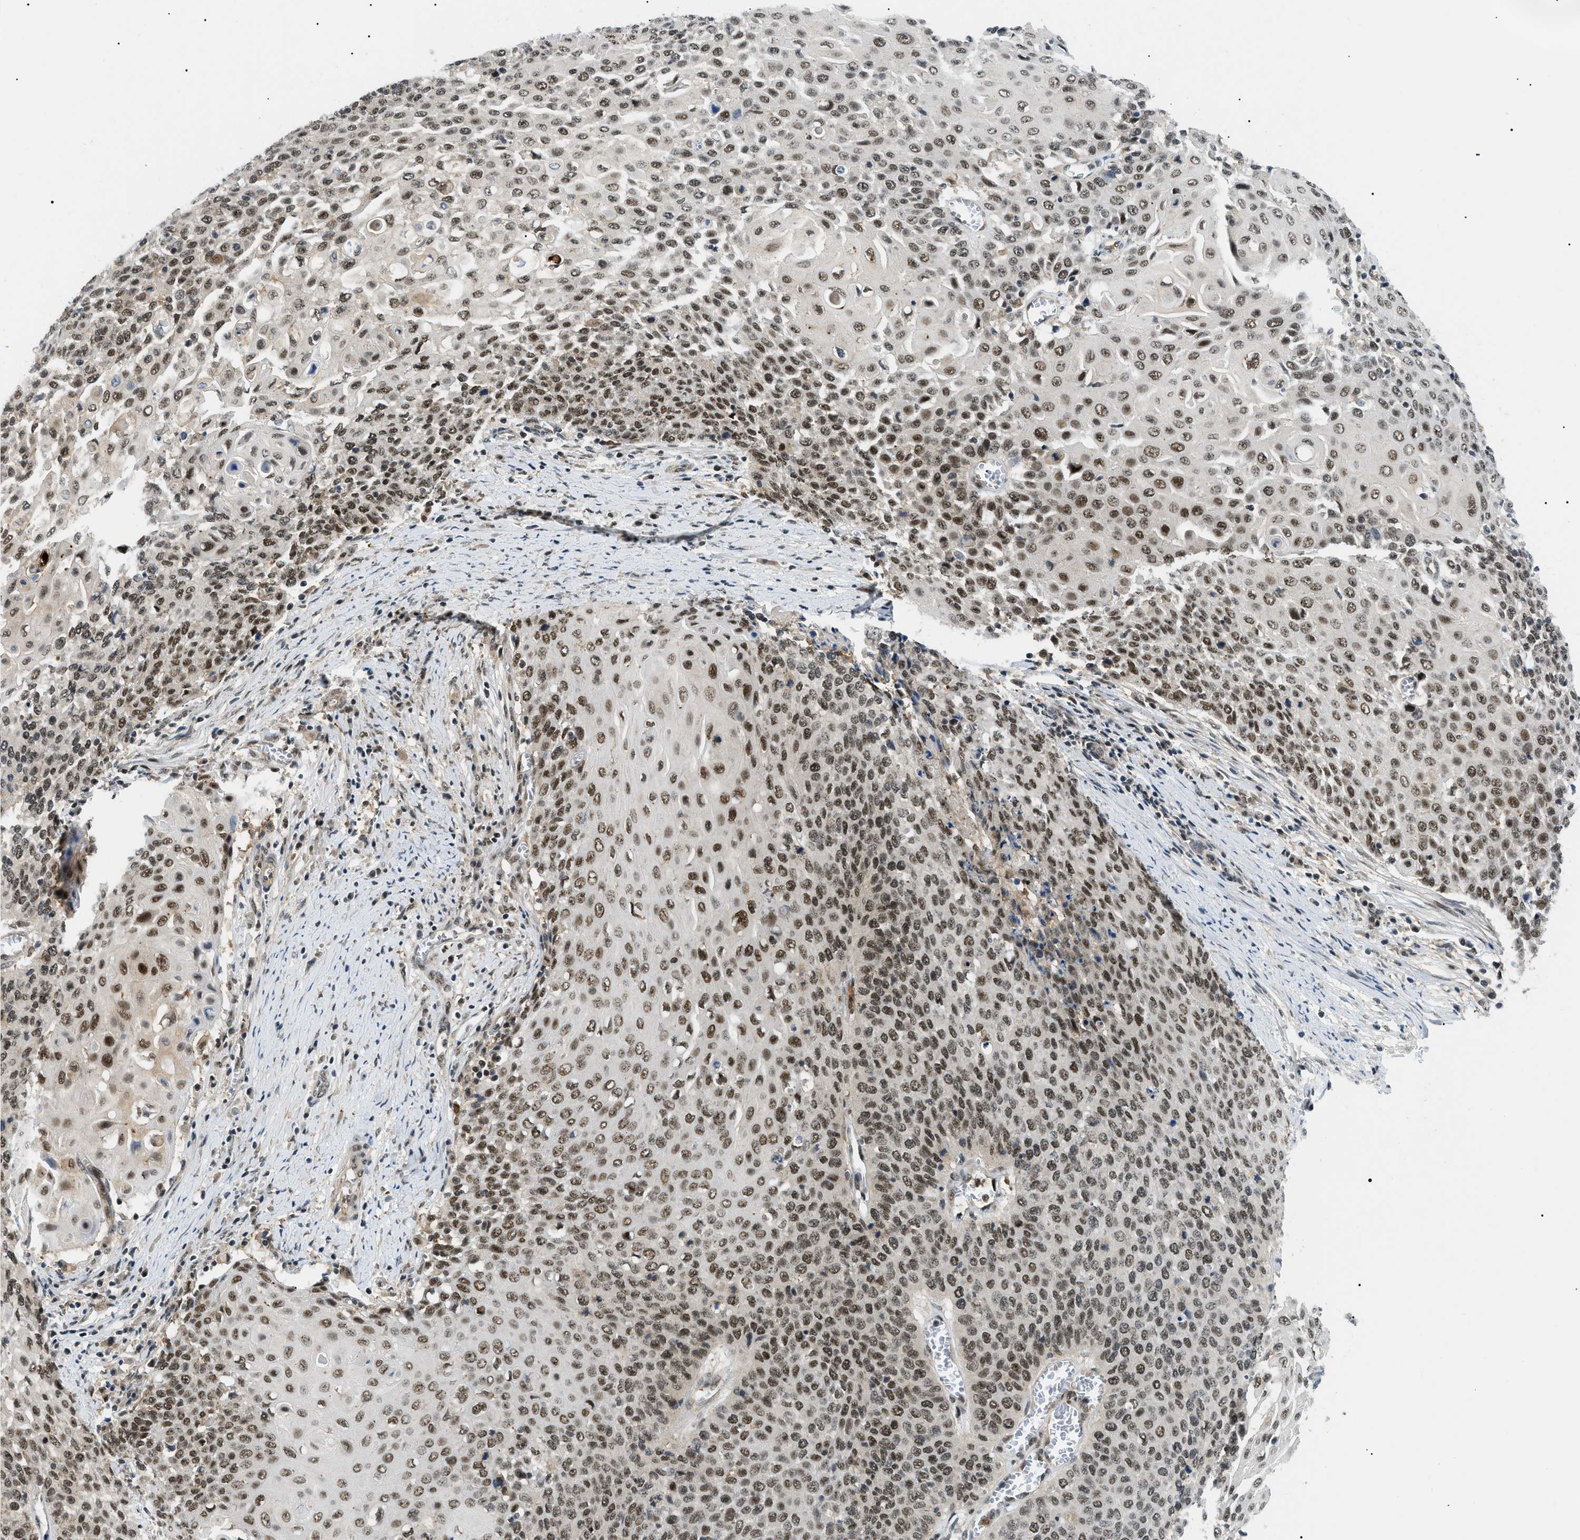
{"staining": {"intensity": "moderate", "quantity": ">75%", "location": "nuclear"}, "tissue": "cervical cancer", "cell_type": "Tumor cells", "image_type": "cancer", "snomed": [{"axis": "morphology", "description": "Squamous cell carcinoma, NOS"}, {"axis": "topography", "description": "Cervix"}], "caption": "IHC staining of cervical squamous cell carcinoma, which reveals medium levels of moderate nuclear positivity in about >75% of tumor cells indicating moderate nuclear protein expression. The staining was performed using DAB (brown) for protein detection and nuclei were counterstained in hematoxylin (blue).", "gene": "RBM15", "patient": {"sex": "female", "age": 39}}